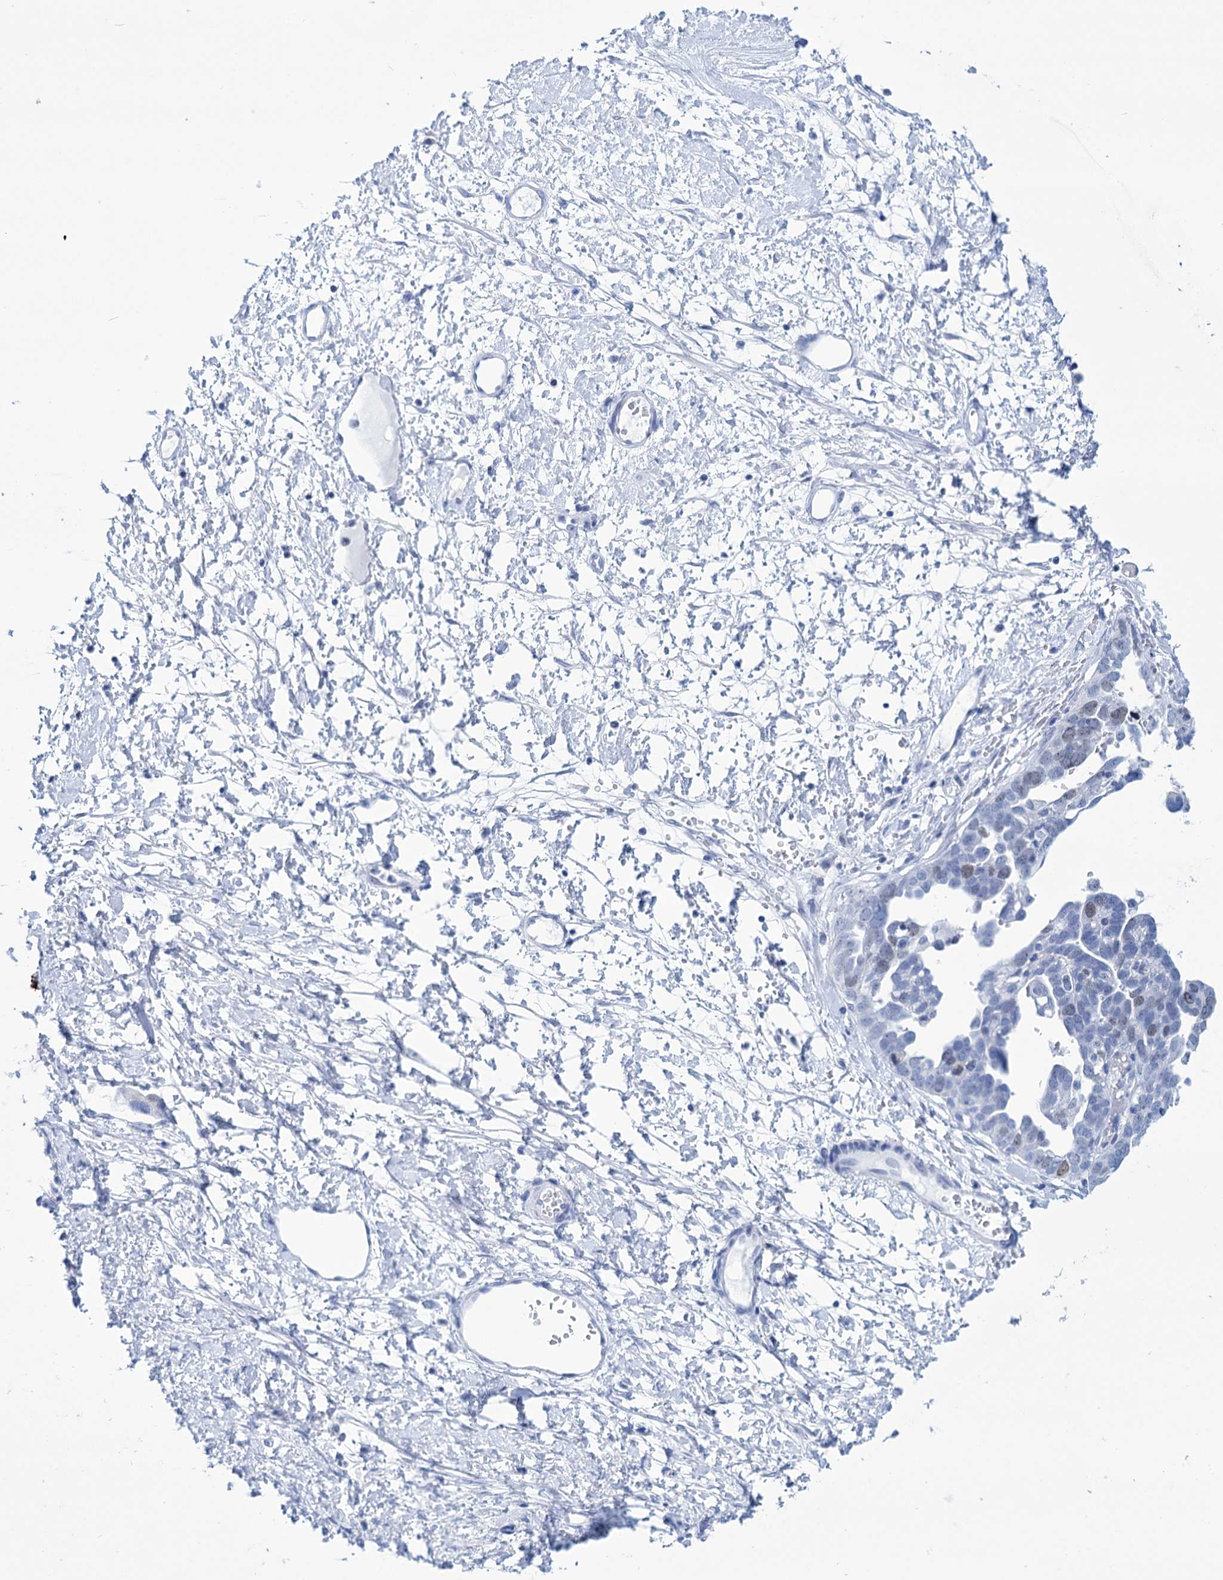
{"staining": {"intensity": "weak", "quantity": "<25%", "location": "nuclear"}, "tissue": "ovarian cancer", "cell_type": "Tumor cells", "image_type": "cancer", "snomed": [{"axis": "morphology", "description": "Cystadenocarcinoma, serous, NOS"}, {"axis": "topography", "description": "Ovary"}], "caption": "Tumor cells show no significant staining in ovarian serous cystadenocarcinoma. Brightfield microscopy of immunohistochemistry stained with DAB (3,3'-diaminobenzidine) (brown) and hematoxylin (blue), captured at high magnification.", "gene": "FBXW12", "patient": {"sex": "female", "age": 54}}